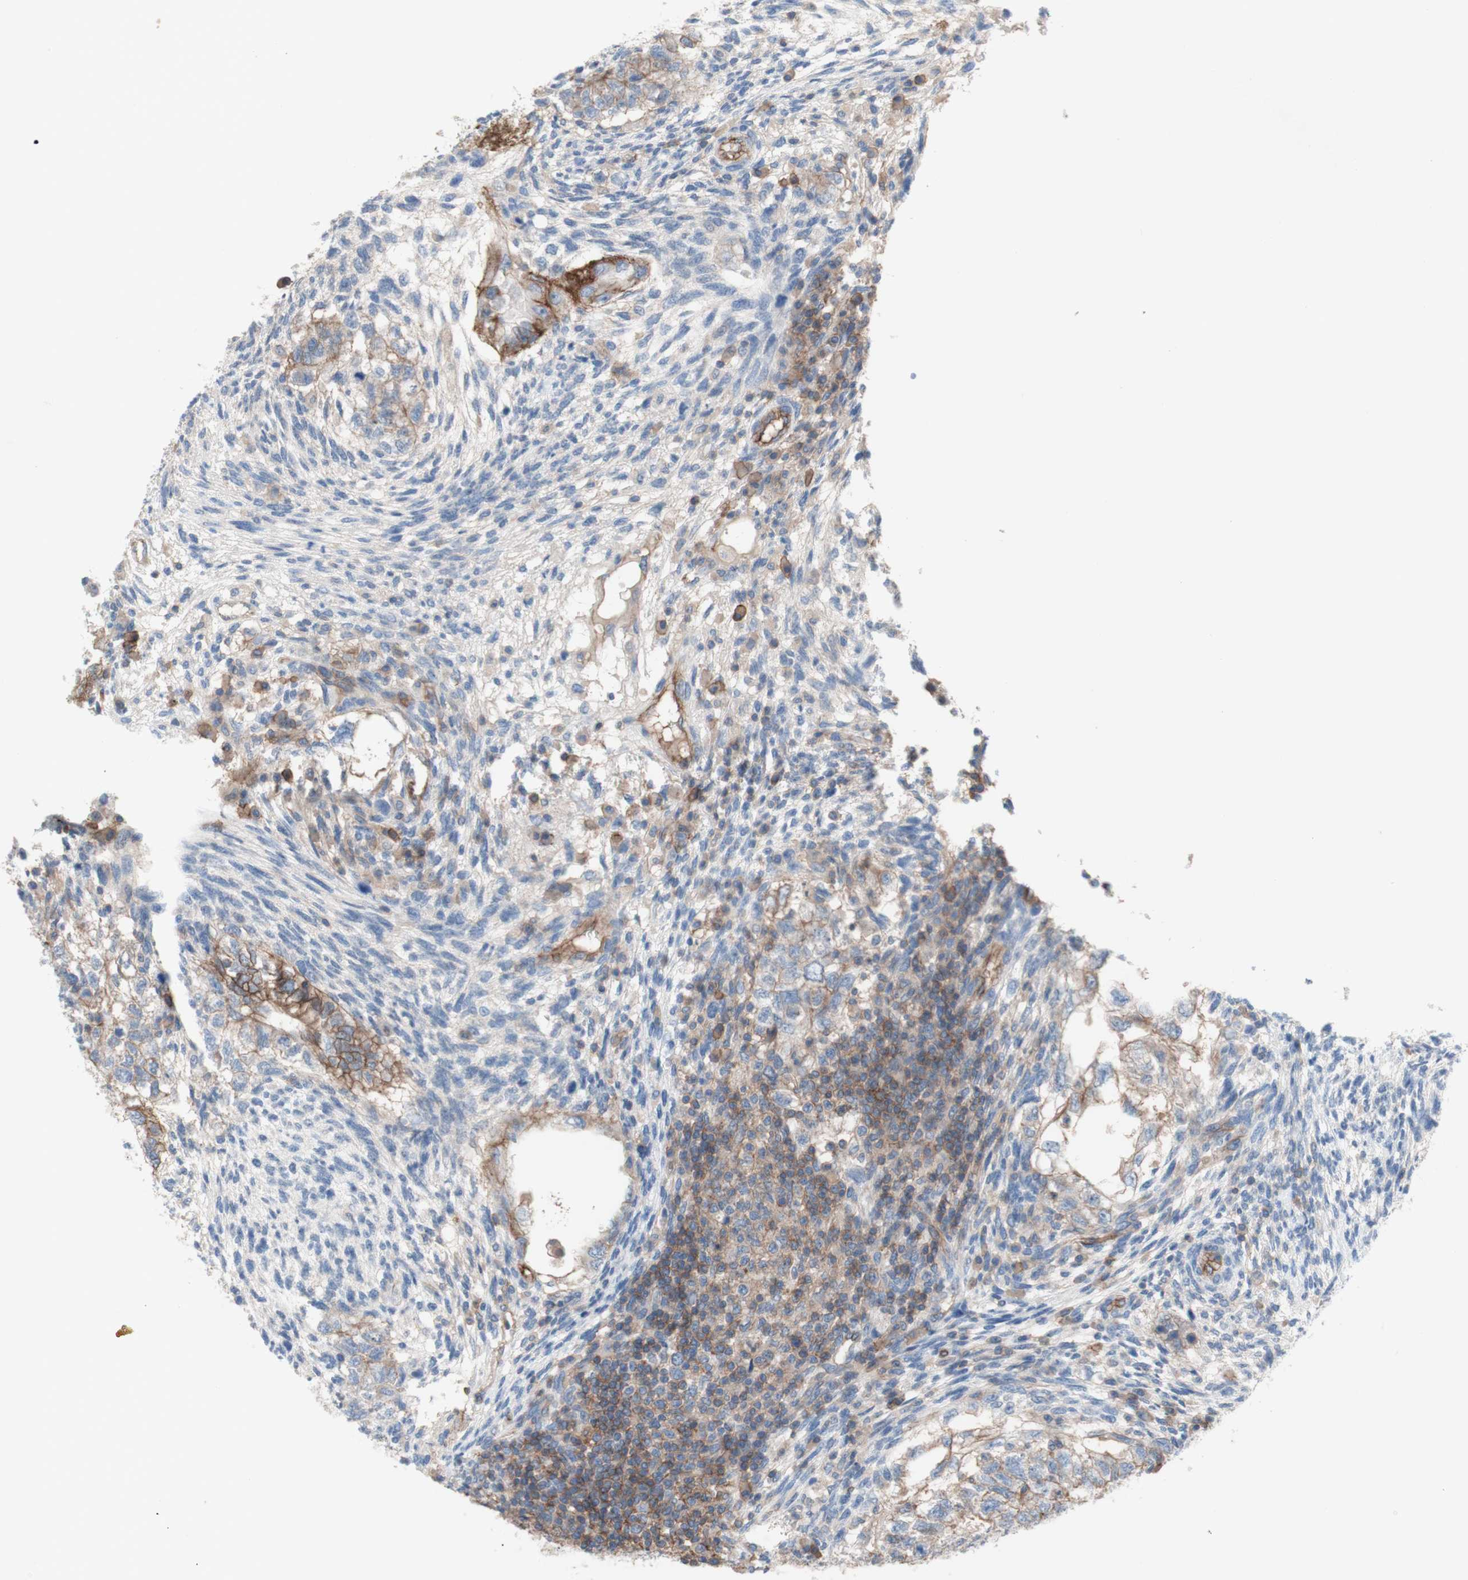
{"staining": {"intensity": "moderate", "quantity": ">75%", "location": "cytoplasmic/membranous"}, "tissue": "testis cancer", "cell_type": "Tumor cells", "image_type": "cancer", "snomed": [{"axis": "morphology", "description": "Normal tissue, NOS"}, {"axis": "morphology", "description": "Carcinoma, Embryonal, NOS"}, {"axis": "topography", "description": "Testis"}], "caption": "Brown immunohistochemical staining in human testis cancer (embryonal carcinoma) displays moderate cytoplasmic/membranous expression in about >75% of tumor cells. (DAB IHC, brown staining for protein, blue staining for nuclei).", "gene": "CD46", "patient": {"sex": "male", "age": 36}}